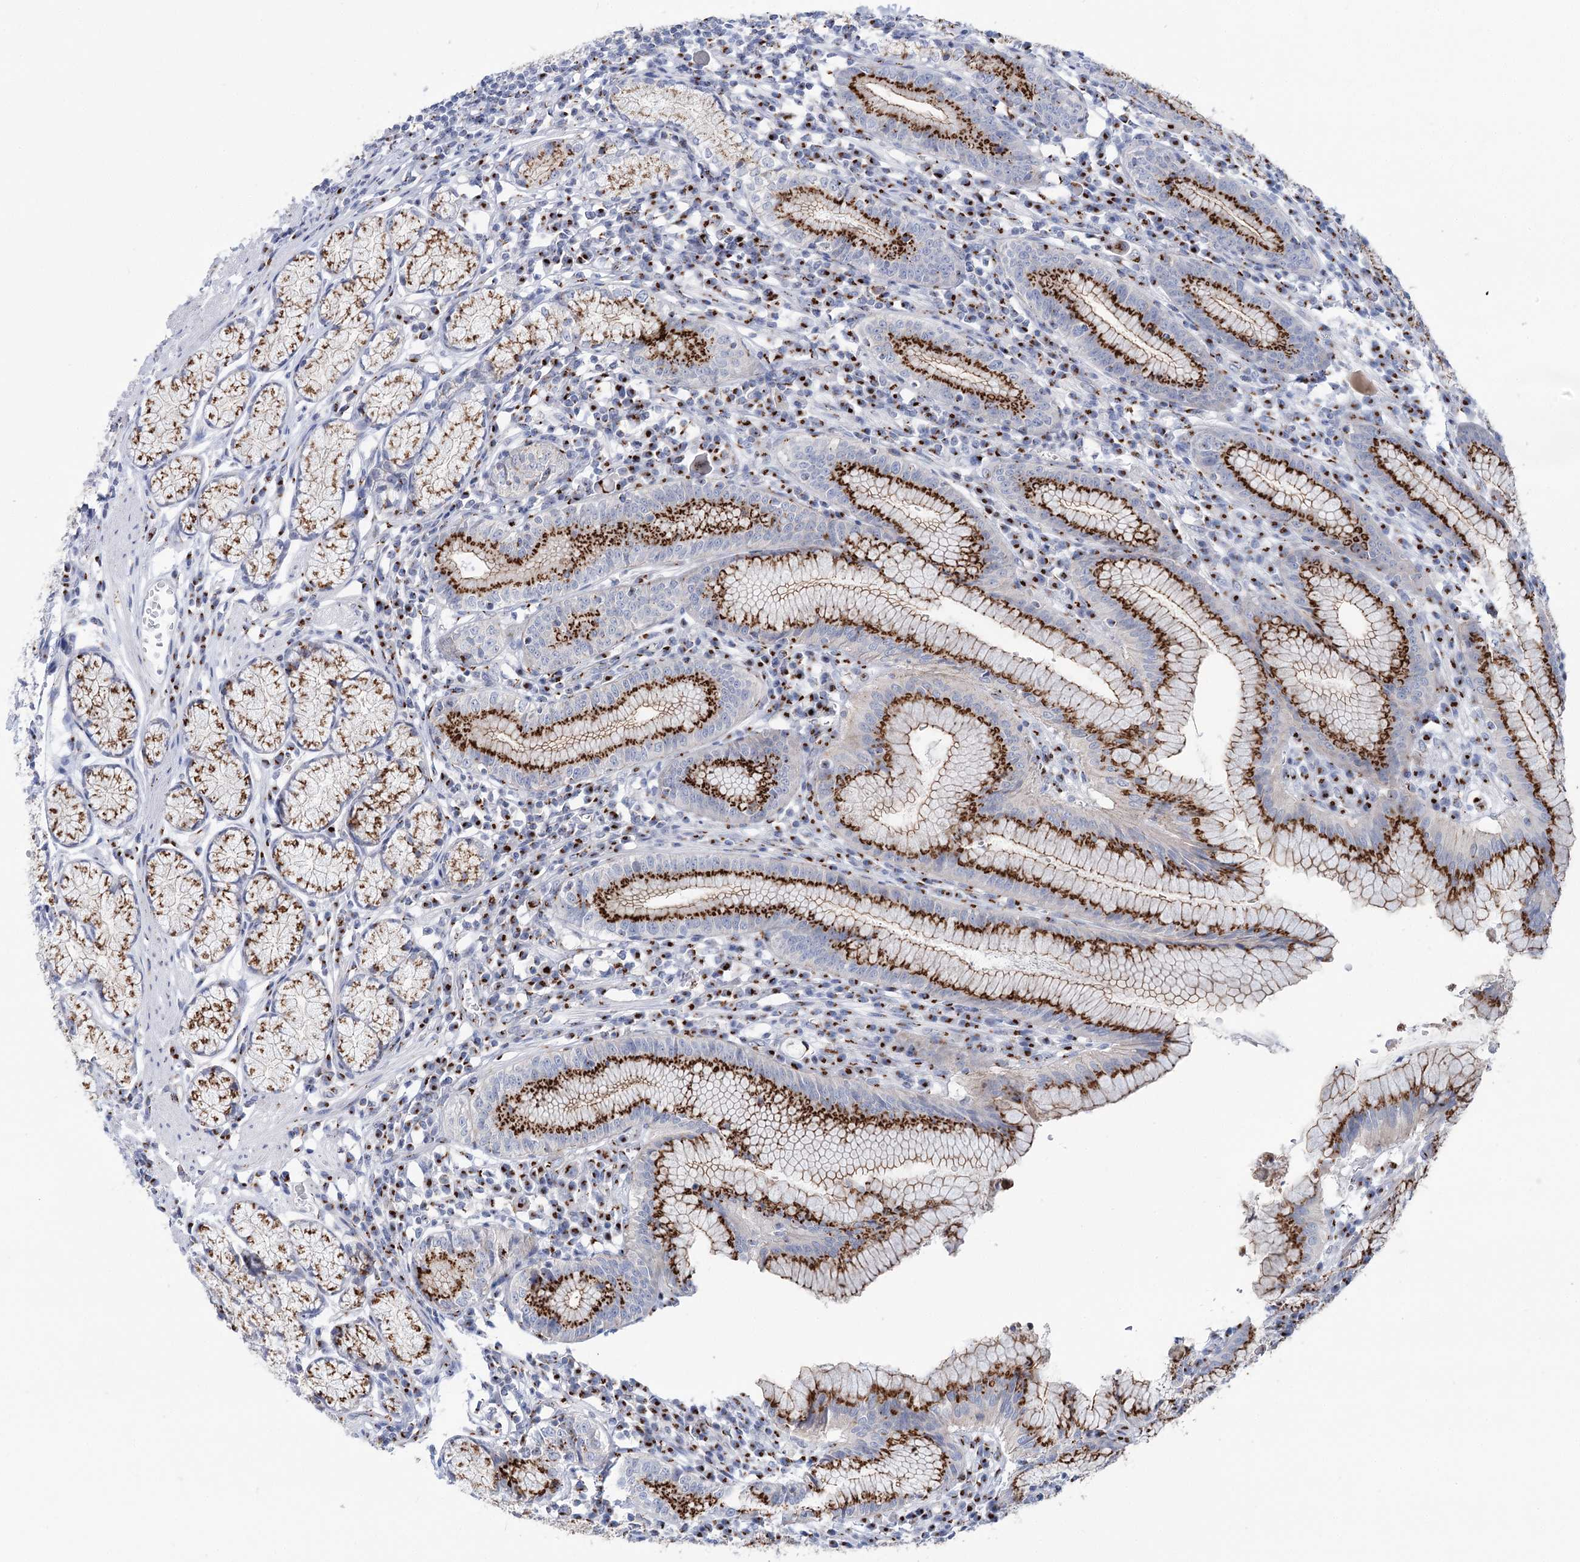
{"staining": {"intensity": "strong", "quantity": ">75%", "location": "cytoplasmic/membranous"}, "tissue": "stomach", "cell_type": "Glandular cells", "image_type": "normal", "snomed": [{"axis": "morphology", "description": "Normal tissue, NOS"}, {"axis": "topography", "description": "Stomach"}], "caption": "Protein positivity by IHC exhibits strong cytoplasmic/membranous expression in approximately >75% of glandular cells in unremarkable stomach.", "gene": "TMEM165", "patient": {"sex": "male", "age": 55}}